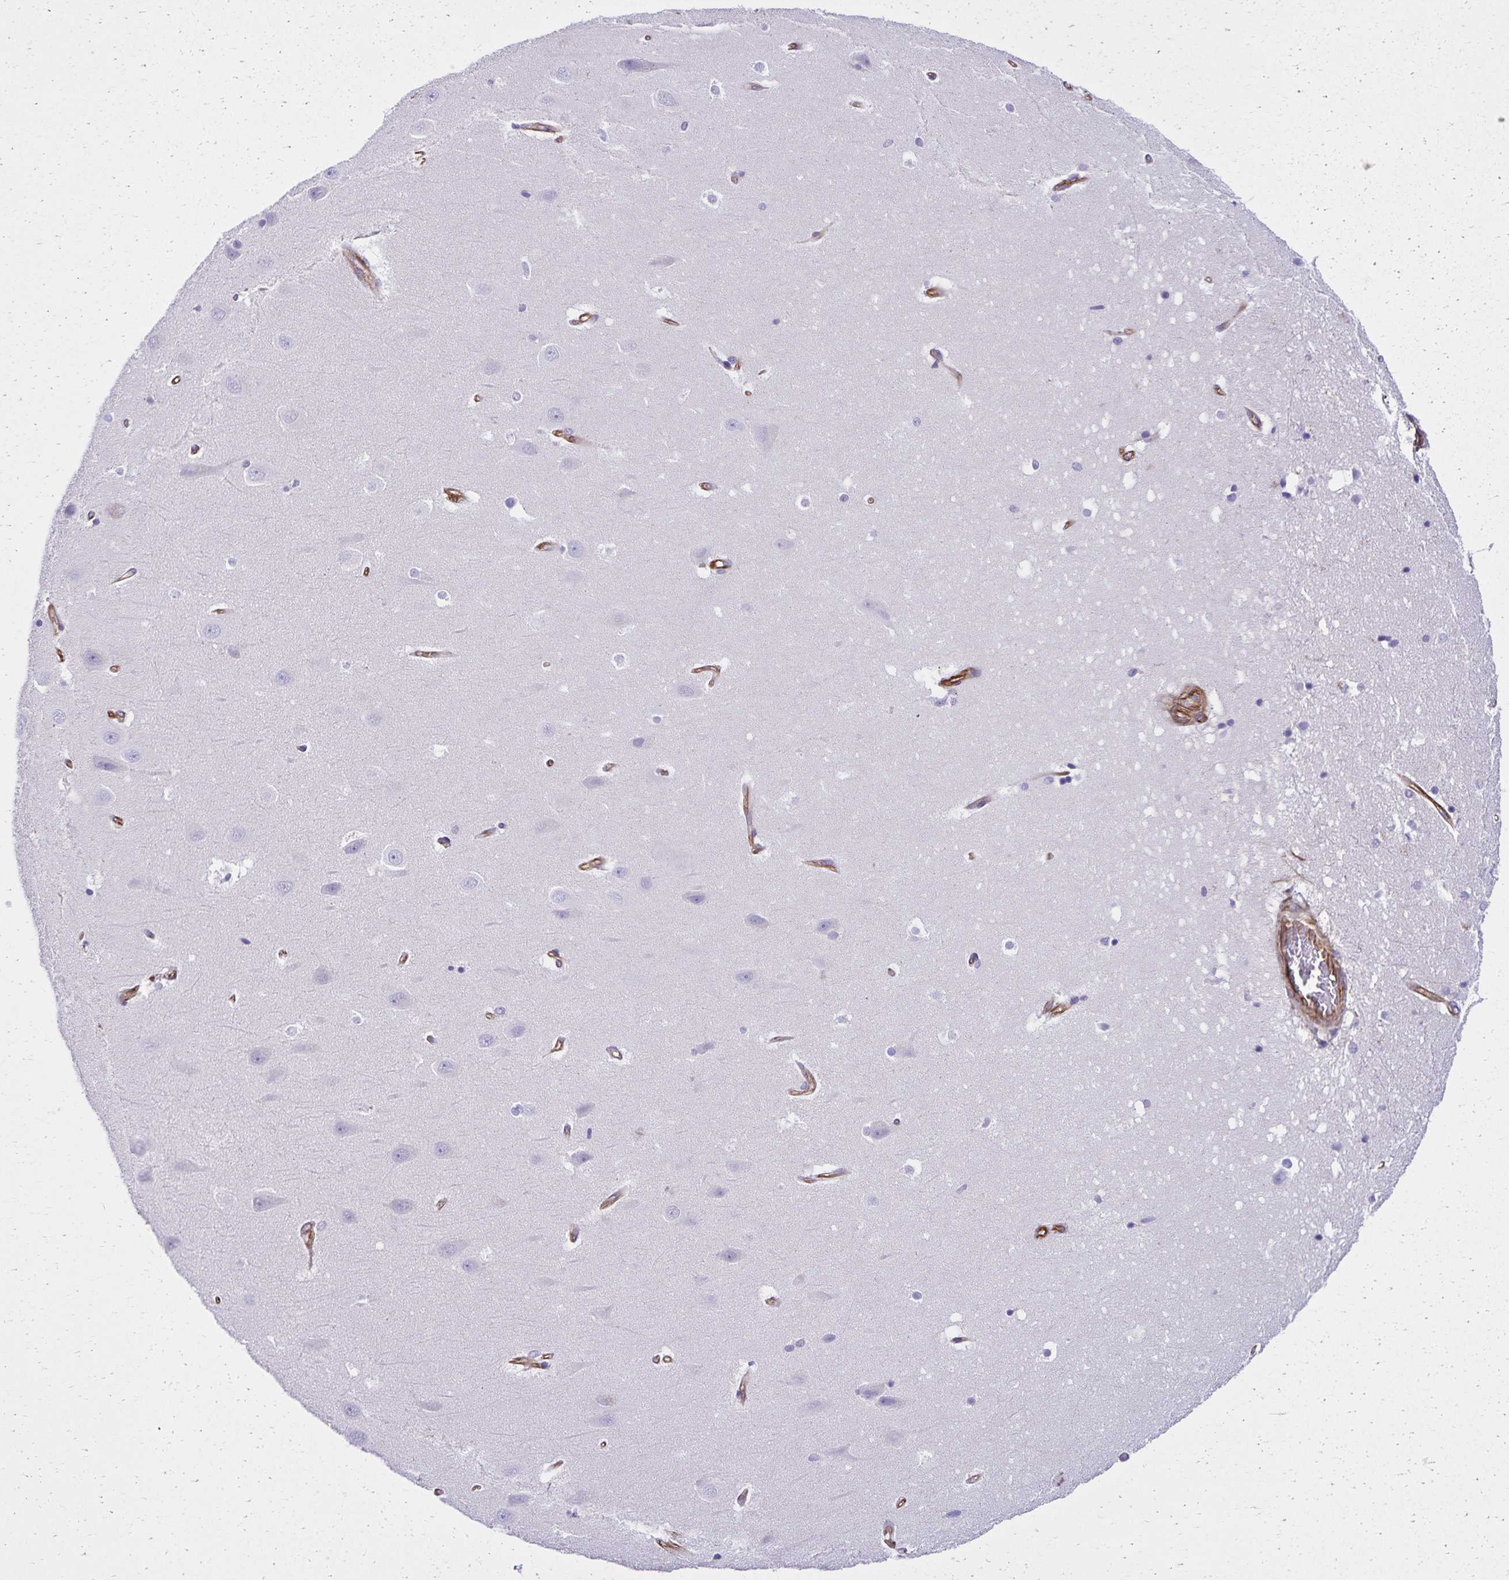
{"staining": {"intensity": "negative", "quantity": "none", "location": "none"}, "tissue": "hippocampus", "cell_type": "Glial cells", "image_type": "normal", "snomed": [{"axis": "morphology", "description": "Normal tissue, NOS"}, {"axis": "topography", "description": "Hippocampus"}], "caption": "High magnification brightfield microscopy of normal hippocampus stained with DAB (3,3'-diaminobenzidine) (brown) and counterstained with hematoxylin (blue): glial cells show no significant staining. Brightfield microscopy of immunohistochemistry (IHC) stained with DAB (3,3'-diaminobenzidine) (brown) and hematoxylin (blue), captured at high magnification.", "gene": "TRPV6", "patient": {"sex": "male", "age": 63}}